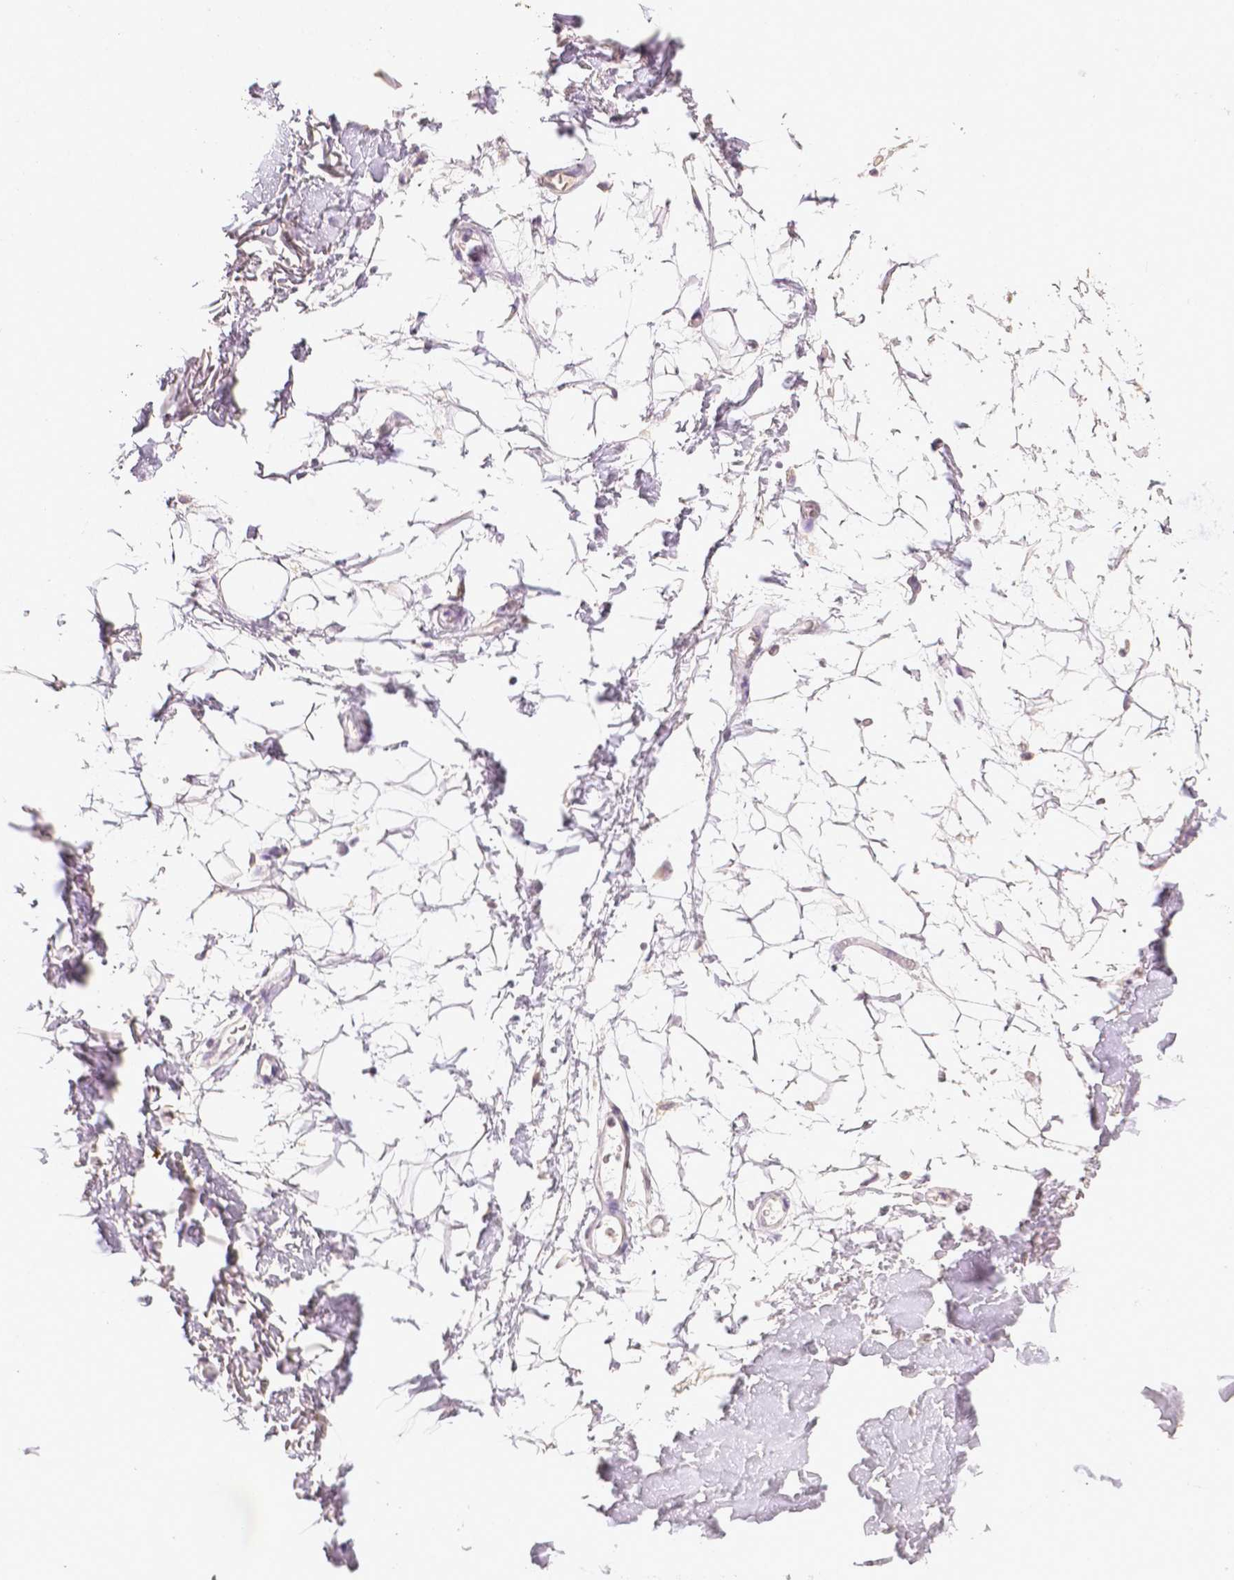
{"staining": {"intensity": "weak", "quantity": "<25%", "location": "cytoplasmic/membranous"}, "tissue": "adipose tissue", "cell_type": "Adipocytes", "image_type": "normal", "snomed": [{"axis": "morphology", "description": "Normal tissue, NOS"}, {"axis": "topography", "description": "Anal"}, {"axis": "topography", "description": "Peripheral nerve tissue"}], "caption": "Protein analysis of benign adipose tissue reveals no significant positivity in adipocytes.", "gene": "TGM1", "patient": {"sex": "male", "age": 78}}